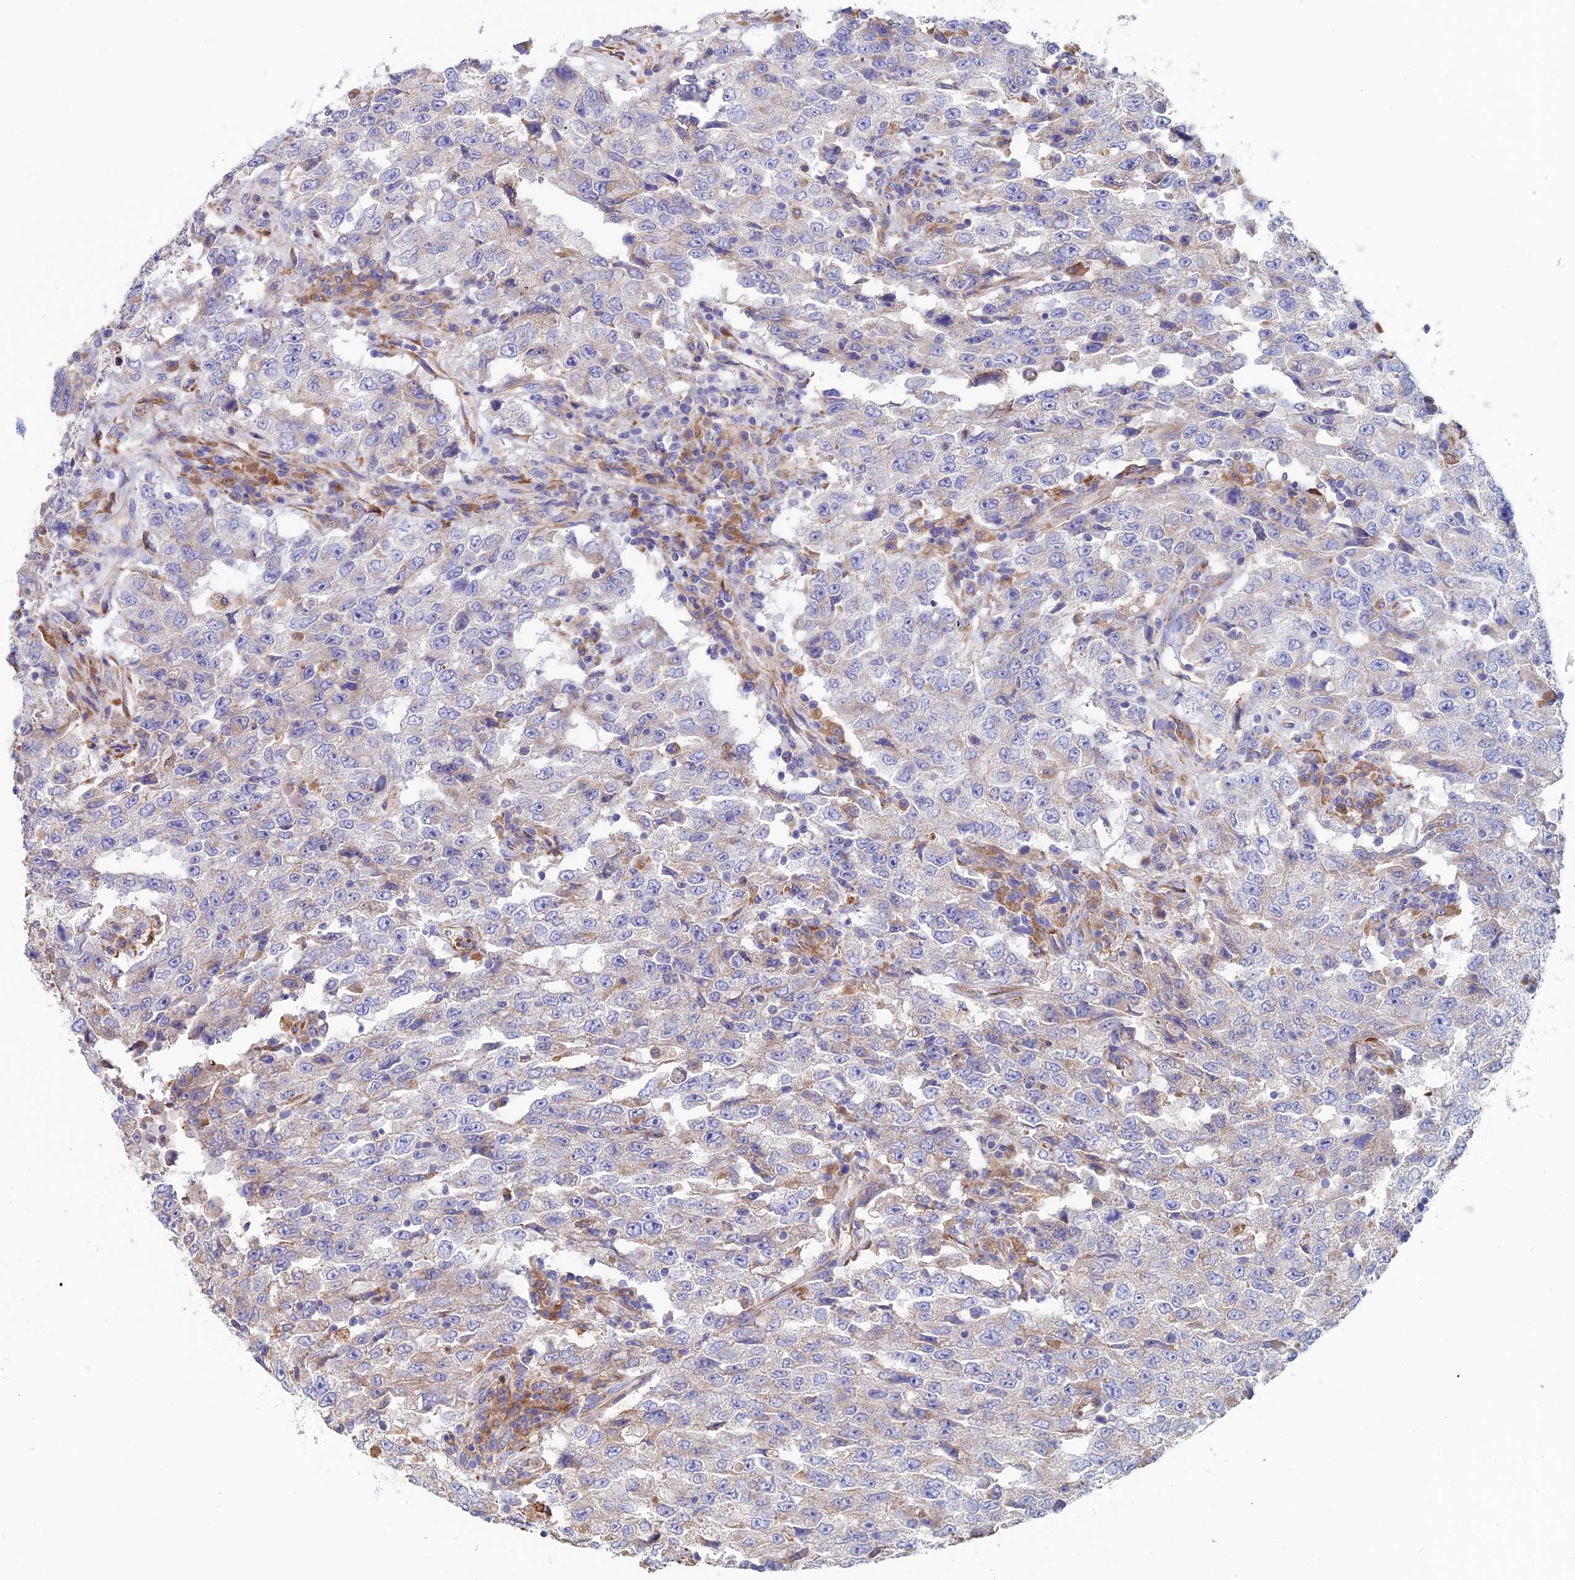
{"staining": {"intensity": "negative", "quantity": "none", "location": "none"}, "tissue": "testis cancer", "cell_type": "Tumor cells", "image_type": "cancer", "snomed": [{"axis": "morphology", "description": "Carcinoma, Embryonal, NOS"}, {"axis": "topography", "description": "Testis"}], "caption": "Immunohistochemical staining of human testis cancer (embryonal carcinoma) reveals no significant positivity in tumor cells. (DAB (3,3'-diaminobenzidine) IHC, high magnification).", "gene": "CLCN3", "patient": {"sex": "male", "age": 26}}